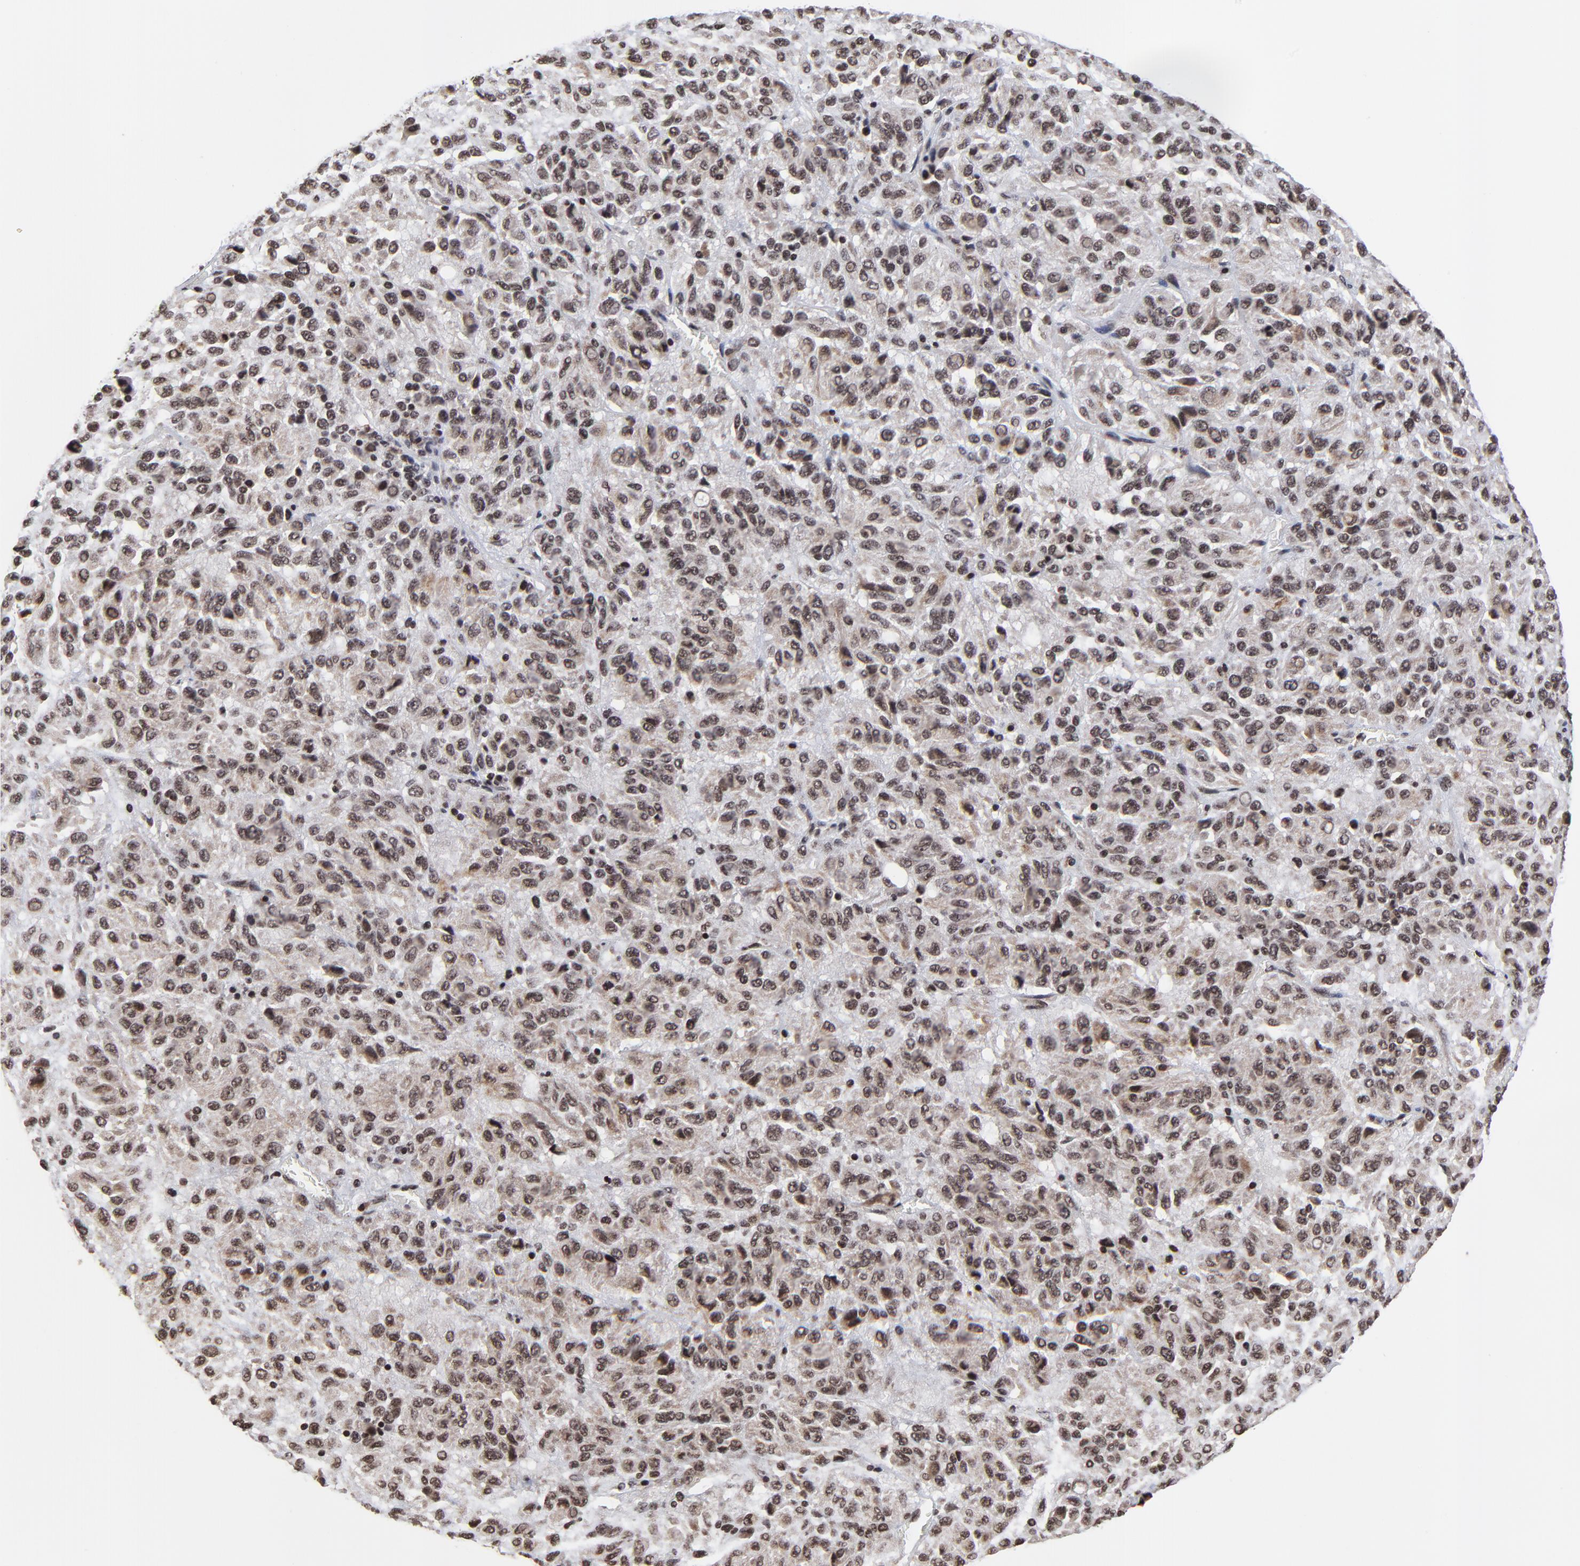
{"staining": {"intensity": "moderate", "quantity": ">75%", "location": "cytoplasmic/membranous,nuclear"}, "tissue": "melanoma", "cell_type": "Tumor cells", "image_type": "cancer", "snomed": [{"axis": "morphology", "description": "Malignant melanoma, Metastatic site"}, {"axis": "topography", "description": "Lung"}], "caption": "Moderate cytoplasmic/membranous and nuclear staining for a protein is identified in approximately >75% of tumor cells of malignant melanoma (metastatic site) using immunohistochemistry (IHC).", "gene": "ZNF777", "patient": {"sex": "male", "age": 64}}